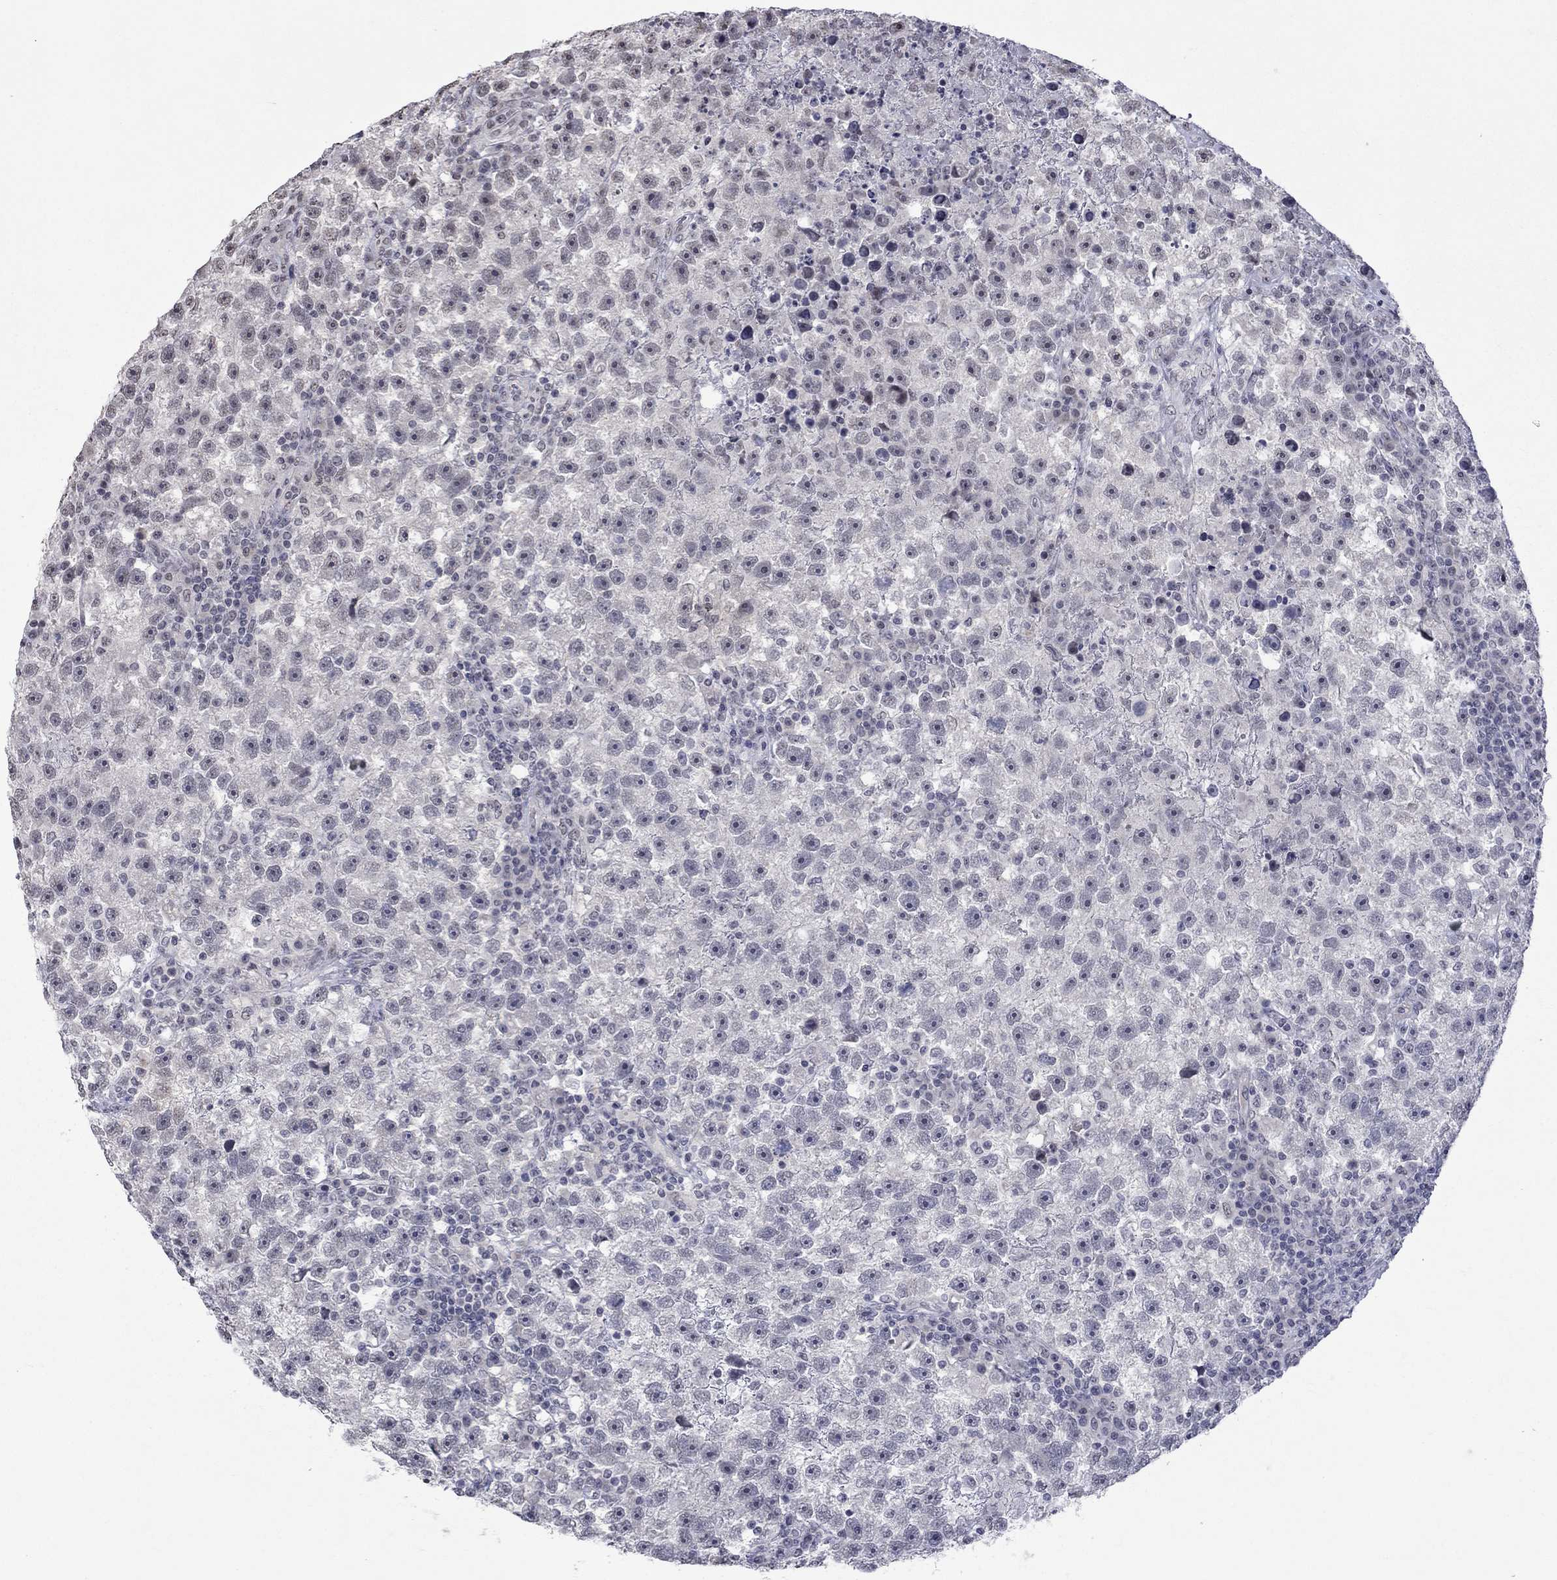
{"staining": {"intensity": "negative", "quantity": "none", "location": "none"}, "tissue": "testis cancer", "cell_type": "Tumor cells", "image_type": "cancer", "snomed": [{"axis": "morphology", "description": "Seminoma, NOS"}, {"axis": "topography", "description": "Testis"}], "caption": "Testis seminoma was stained to show a protein in brown. There is no significant expression in tumor cells. (DAB IHC visualized using brightfield microscopy, high magnification).", "gene": "TMEM143", "patient": {"sex": "male", "age": 47}}